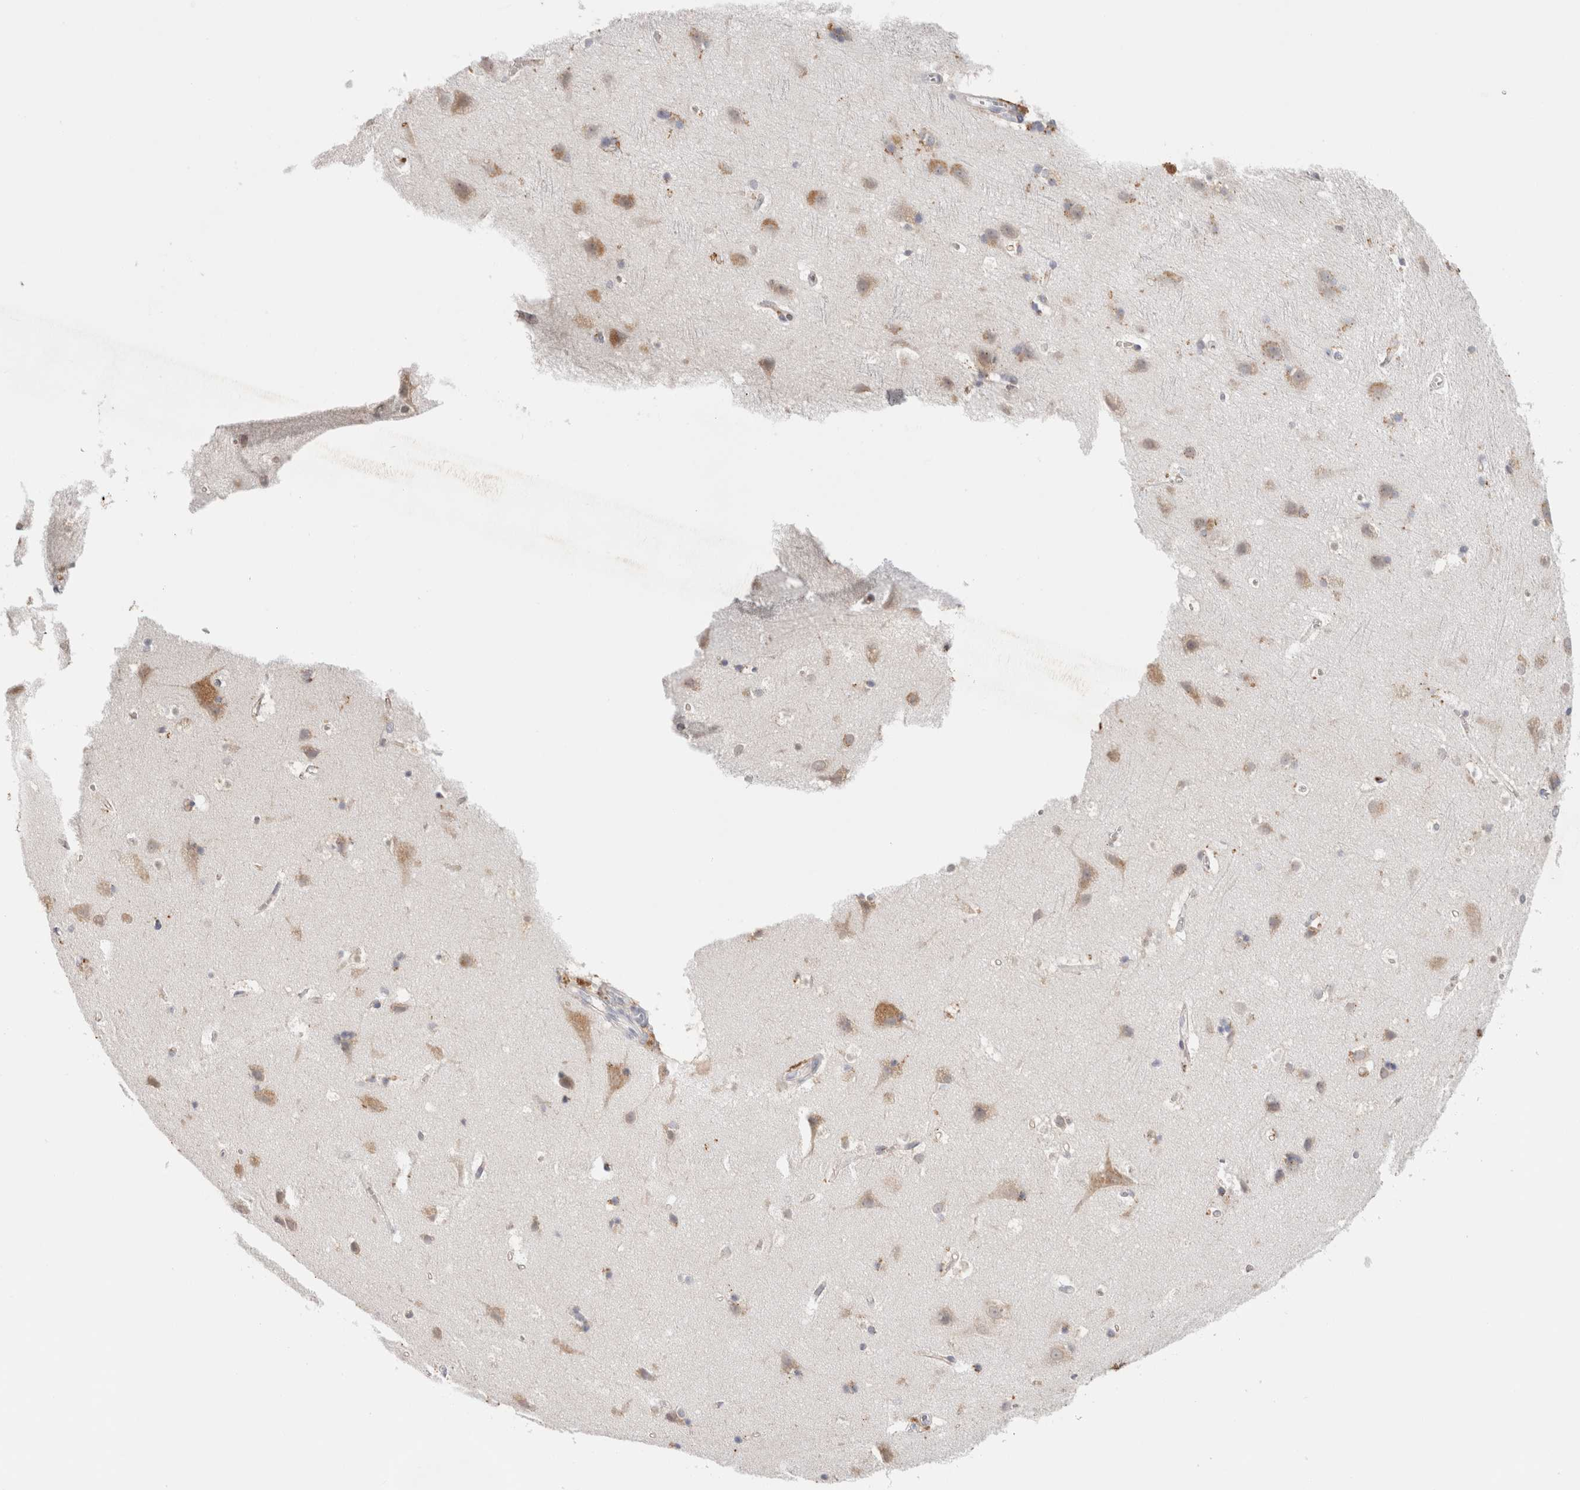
{"staining": {"intensity": "weak", "quantity": ">75%", "location": "cytoplasmic/membranous"}, "tissue": "cerebral cortex", "cell_type": "Endothelial cells", "image_type": "normal", "snomed": [{"axis": "morphology", "description": "Normal tissue, NOS"}, {"axis": "topography", "description": "Cerebral cortex"}], "caption": "Immunohistochemistry of benign cerebral cortex demonstrates low levels of weak cytoplasmic/membranous expression in approximately >75% of endothelial cells.", "gene": "GNS", "patient": {"sex": "male", "age": 54}}